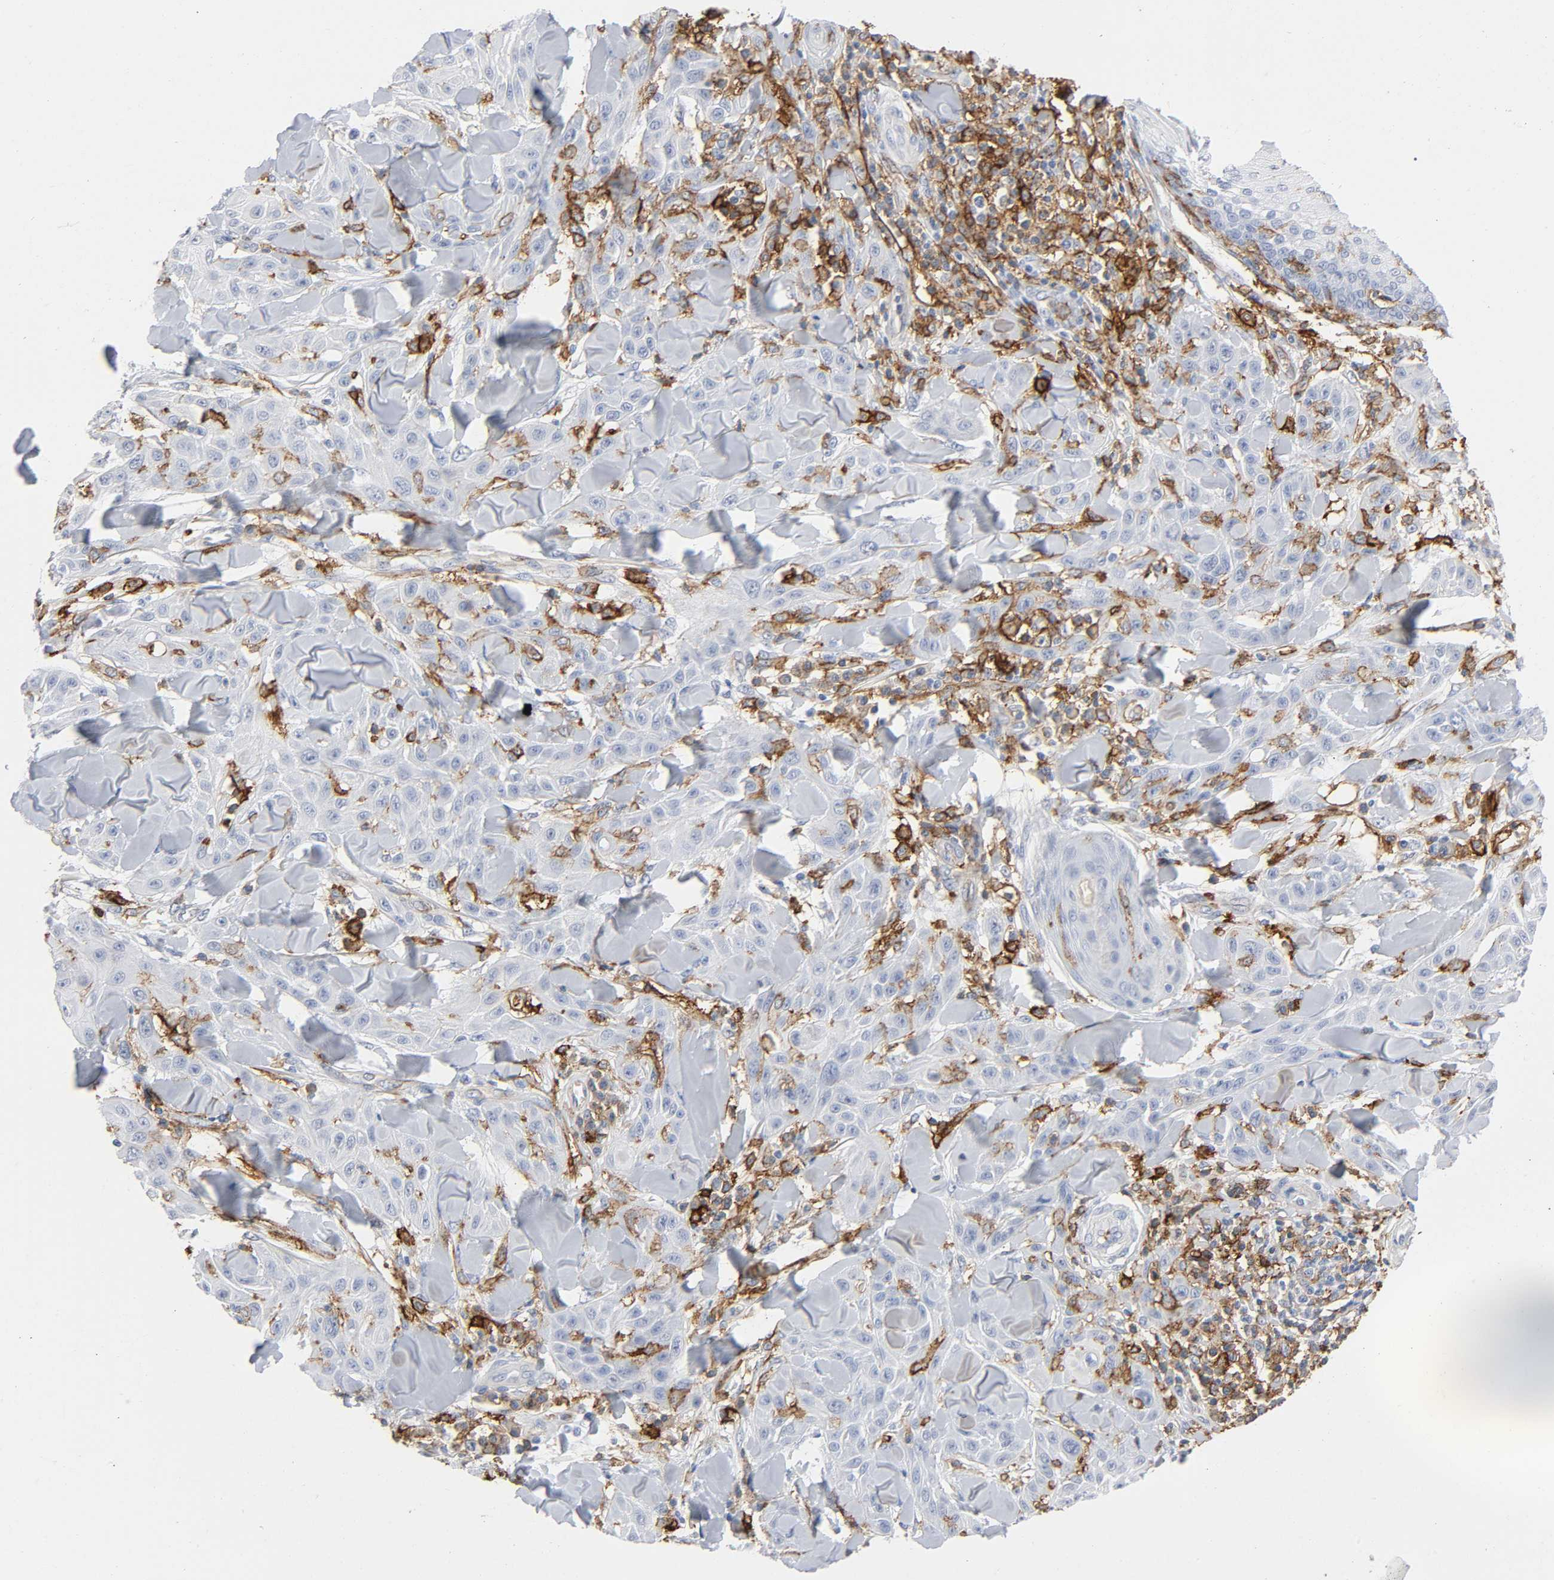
{"staining": {"intensity": "negative", "quantity": "none", "location": "none"}, "tissue": "skin cancer", "cell_type": "Tumor cells", "image_type": "cancer", "snomed": [{"axis": "morphology", "description": "Squamous cell carcinoma, NOS"}, {"axis": "topography", "description": "Skin"}], "caption": "DAB (3,3'-diaminobenzidine) immunohistochemical staining of human skin squamous cell carcinoma demonstrates no significant staining in tumor cells. (Stains: DAB (3,3'-diaminobenzidine) immunohistochemistry (IHC) with hematoxylin counter stain, Microscopy: brightfield microscopy at high magnification).", "gene": "LYN", "patient": {"sex": "male", "age": 24}}